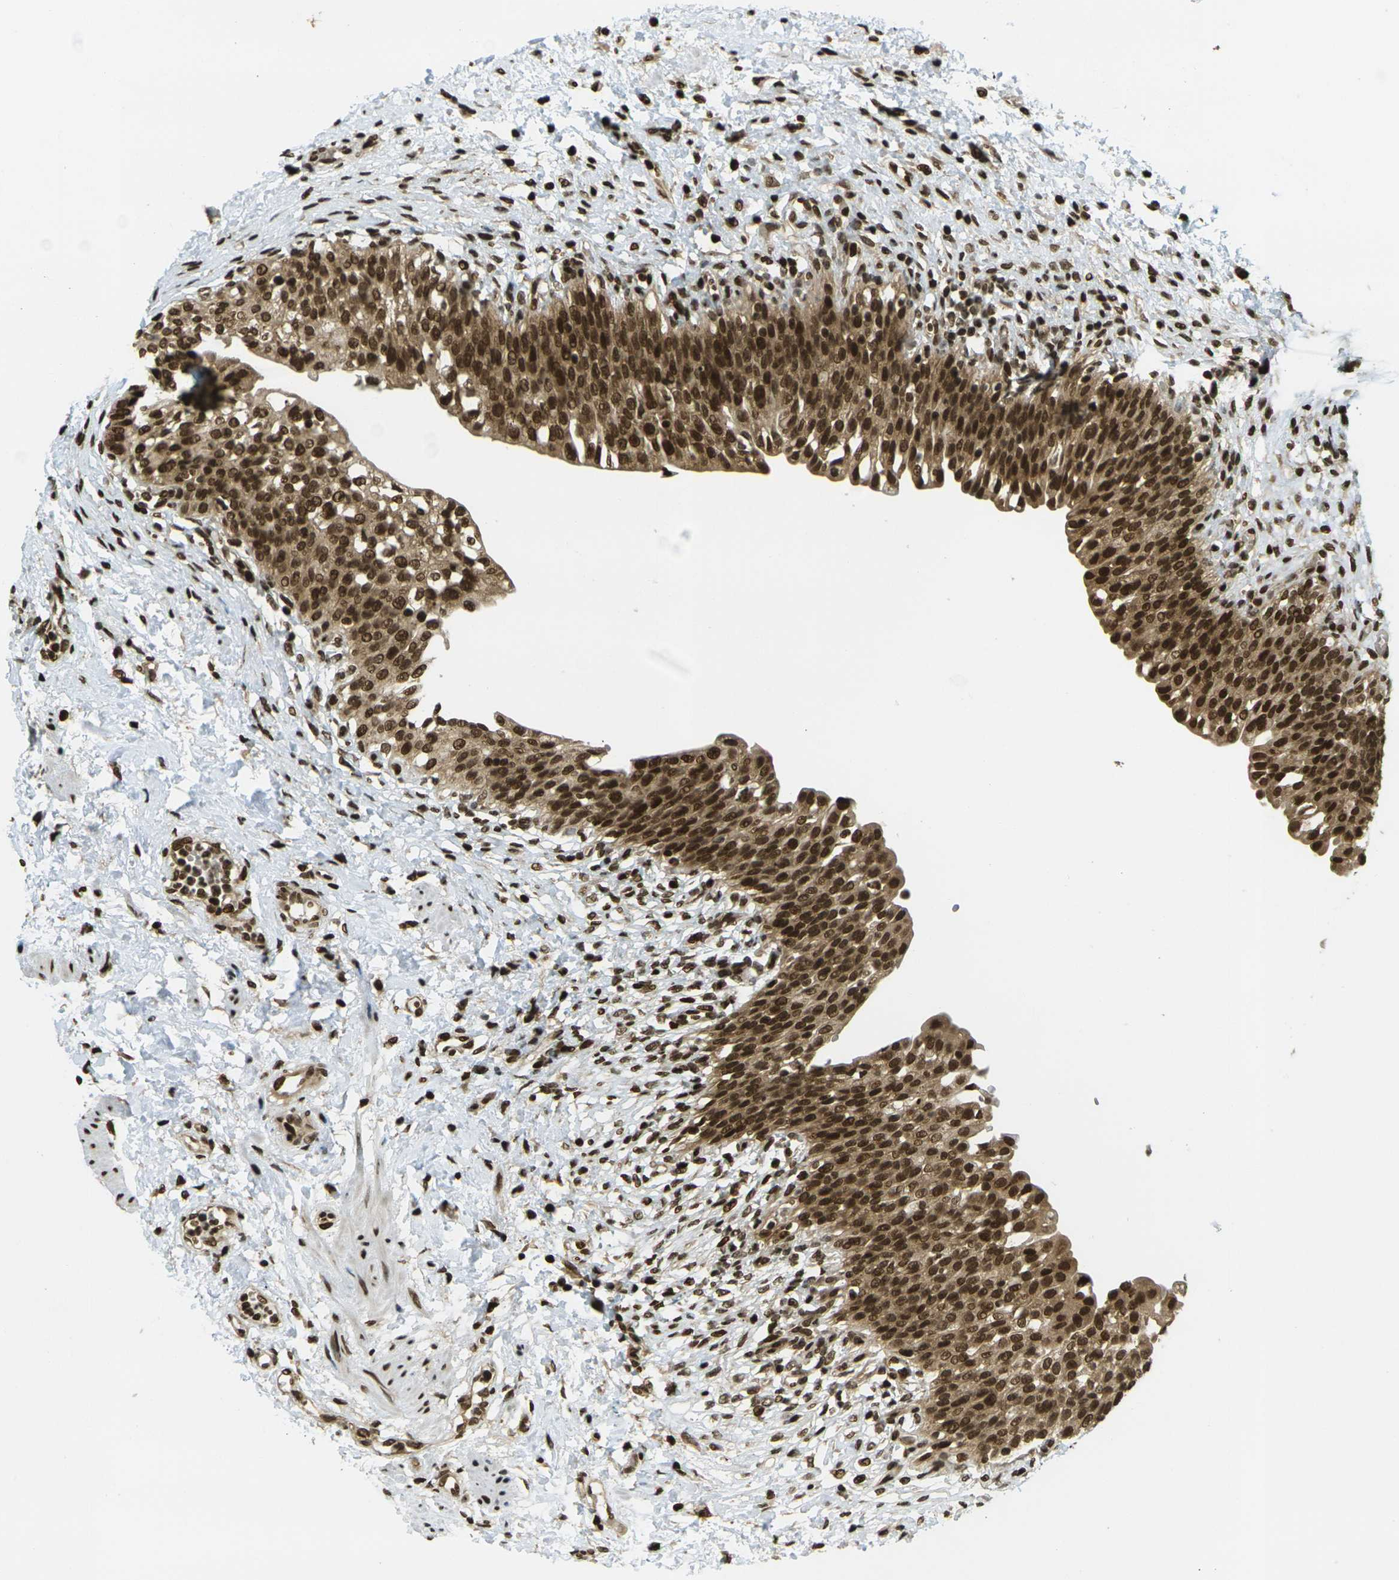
{"staining": {"intensity": "strong", "quantity": ">75%", "location": "cytoplasmic/membranous,nuclear"}, "tissue": "urinary bladder", "cell_type": "Urothelial cells", "image_type": "normal", "snomed": [{"axis": "morphology", "description": "Normal tissue, NOS"}, {"axis": "topography", "description": "Urinary bladder"}], "caption": "Unremarkable urinary bladder was stained to show a protein in brown. There is high levels of strong cytoplasmic/membranous,nuclear expression in about >75% of urothelial cells.", "gene": "RUVBL2", "patient": {"sex": "male", "age": 55}}